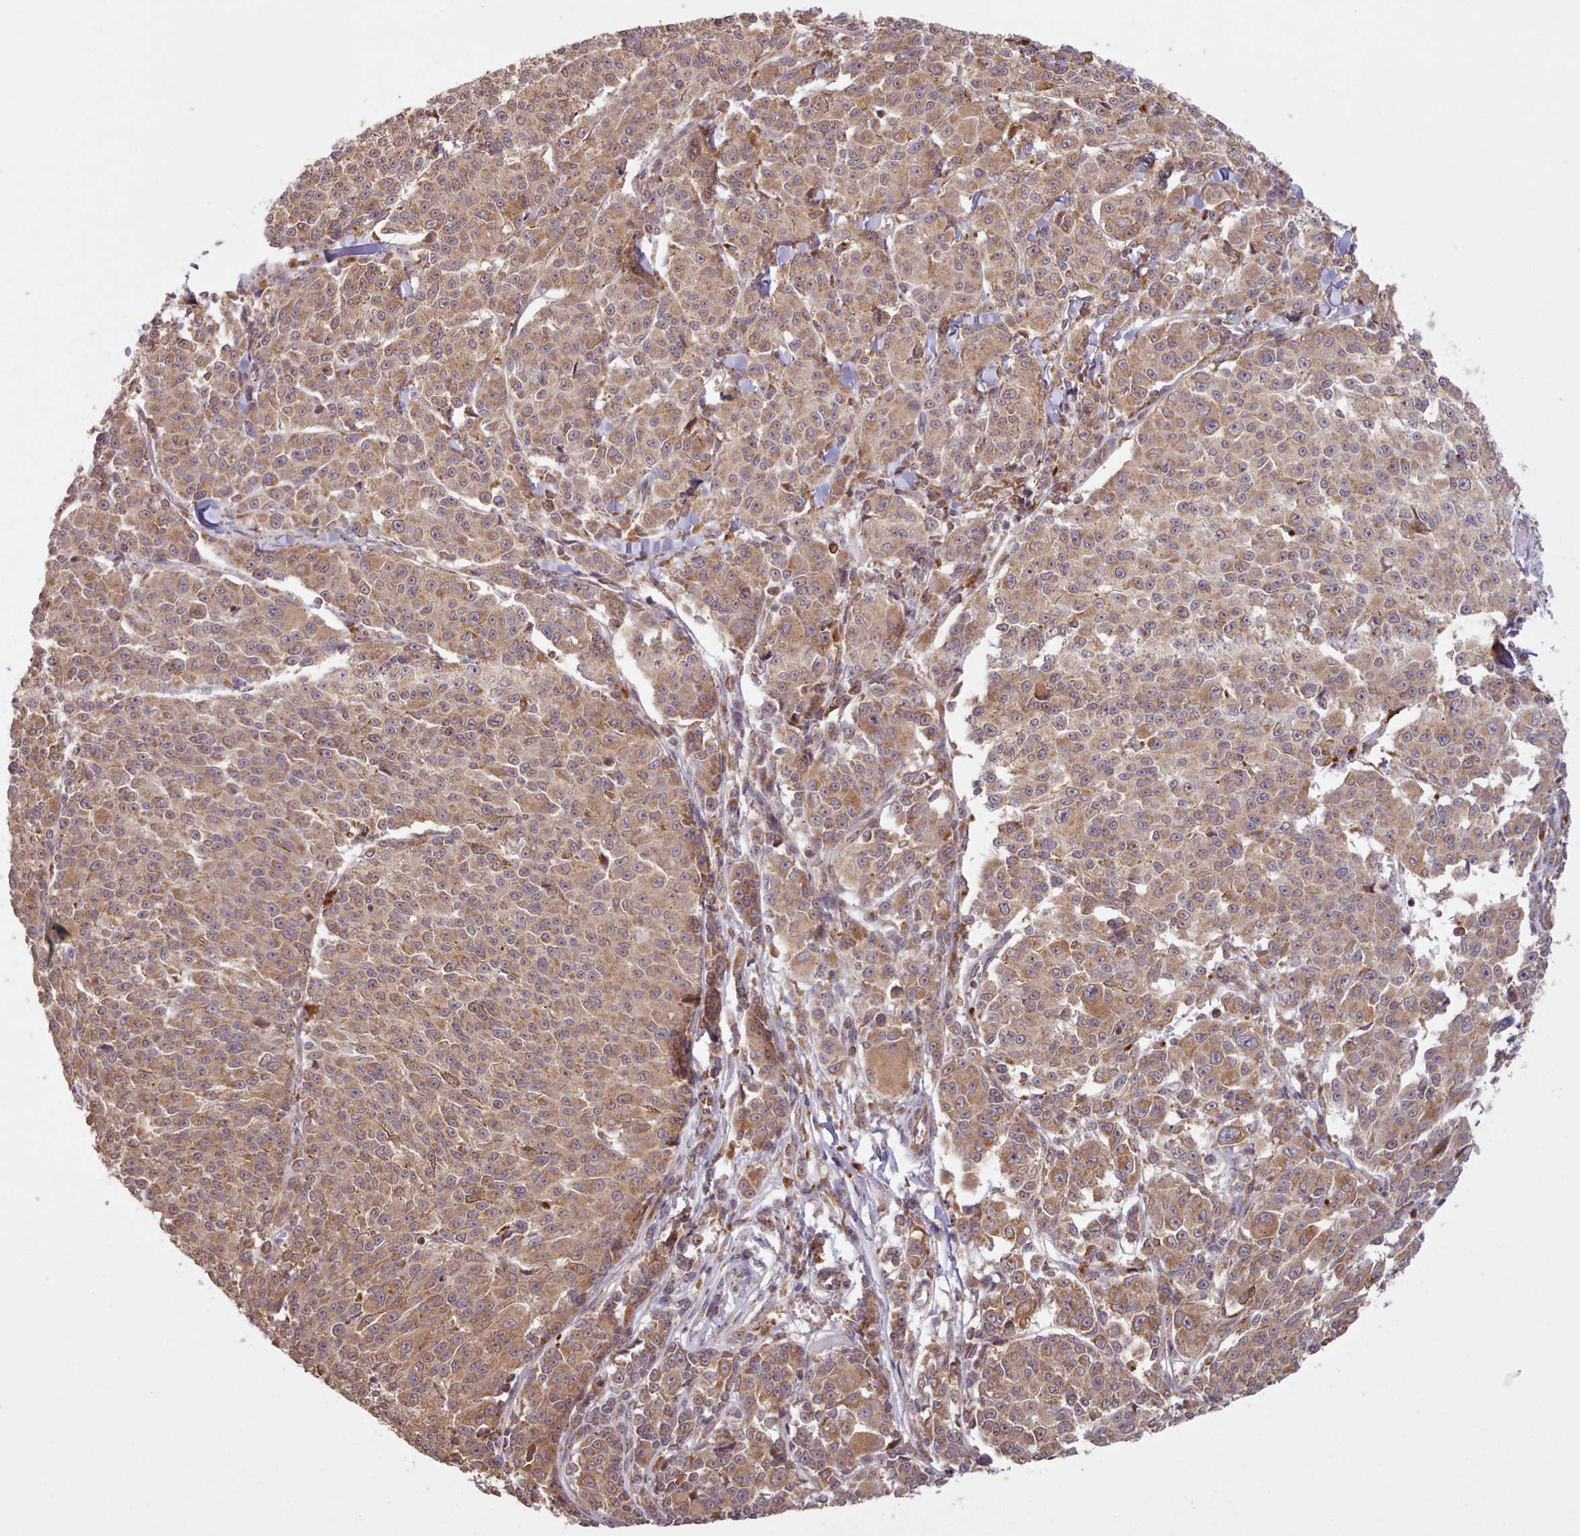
{"staining": {"intensity": "moderate", "quantity": ">75%", "location": "cytoplasmic/membranous"}, "tissue": "melanoma", "cell_type": "Tumor cells", "image_type": "cancer", "snomed": [{"axis": "morphology", "description": "Malignant melanoma, NOS"}, {"axis": "topography", "description": "Skin"}], "caption": "Melanoma stained for a protein reveals moderate cytoplasmic/membranous positivity in tumor cells.", "gene": "CRYBG1", "patient": {"sex": "female", "age": 52}}